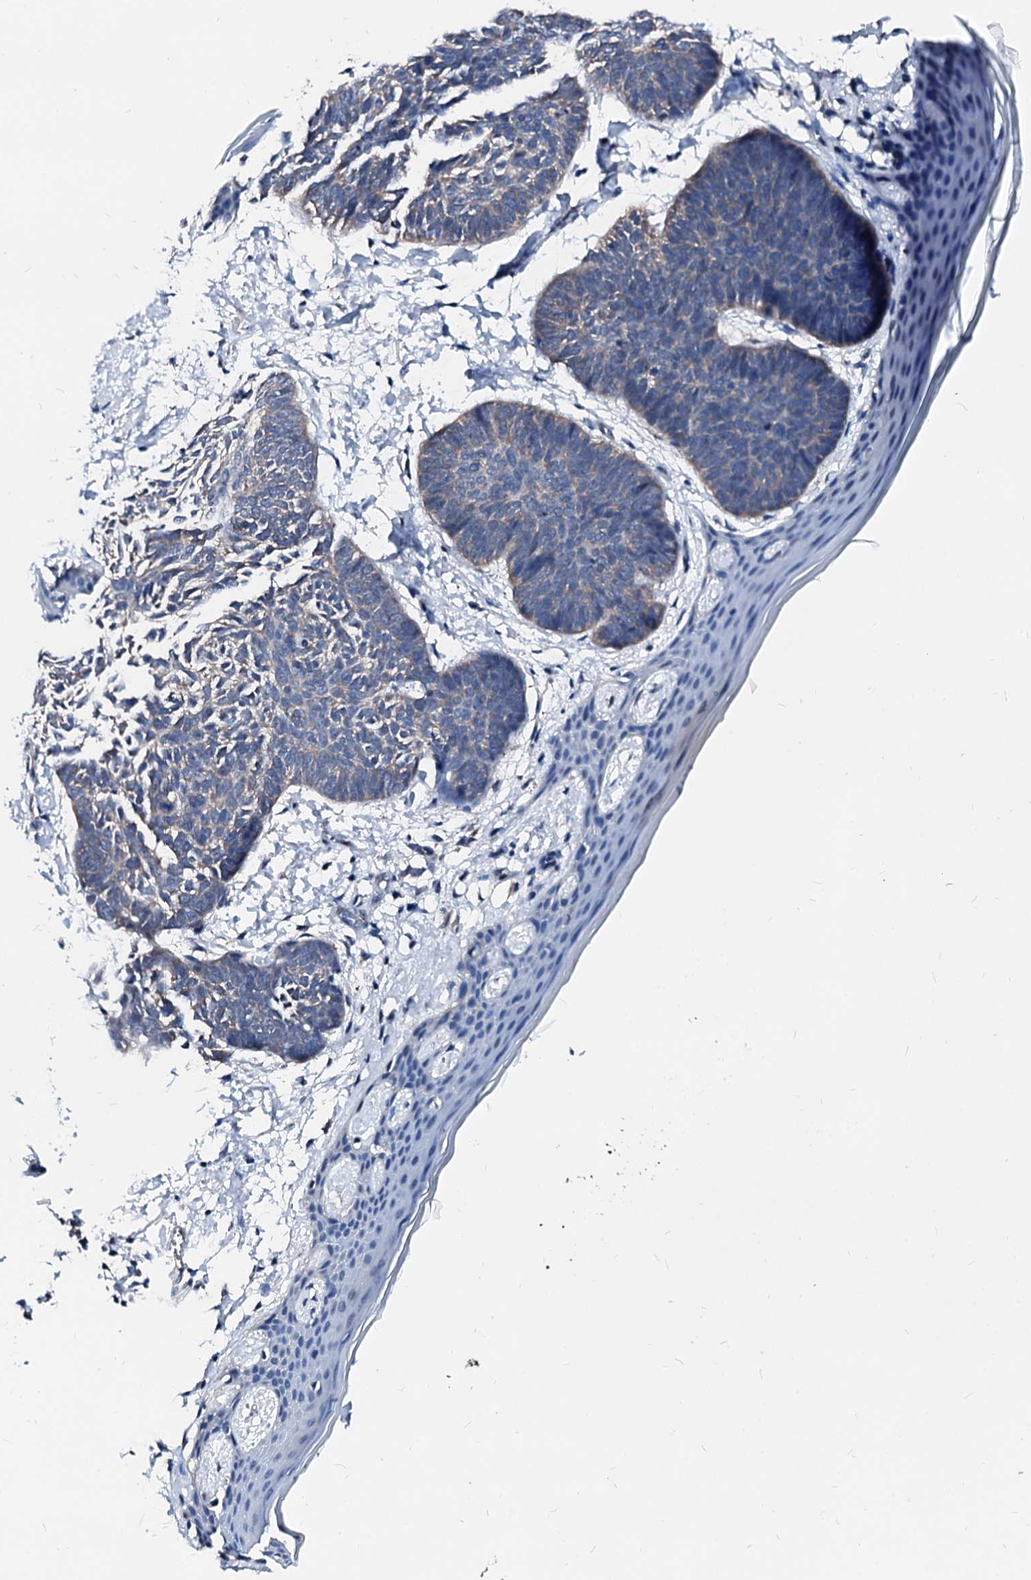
{"staining": {"intensity": "weak", "quantity": "<25%", "location": "cytoplasmic/membranous"}, "tissue": "skin cancer", "cell_type": "Tumor cells", "image_type": "cancer", "snomed": [{"axis": "morphology", "description": "Normal tissue, NOS"}, {"axis": "morphology", "description": "Basal cell carcinoma"}, {"axis": "topography", "description": "Skin"}], "caption": "The image displays no significant positivity in tumor cells of skin basal cell carcinoma.", "gene": "CSN2", "patient": {"sex": "male", "age": 50}}